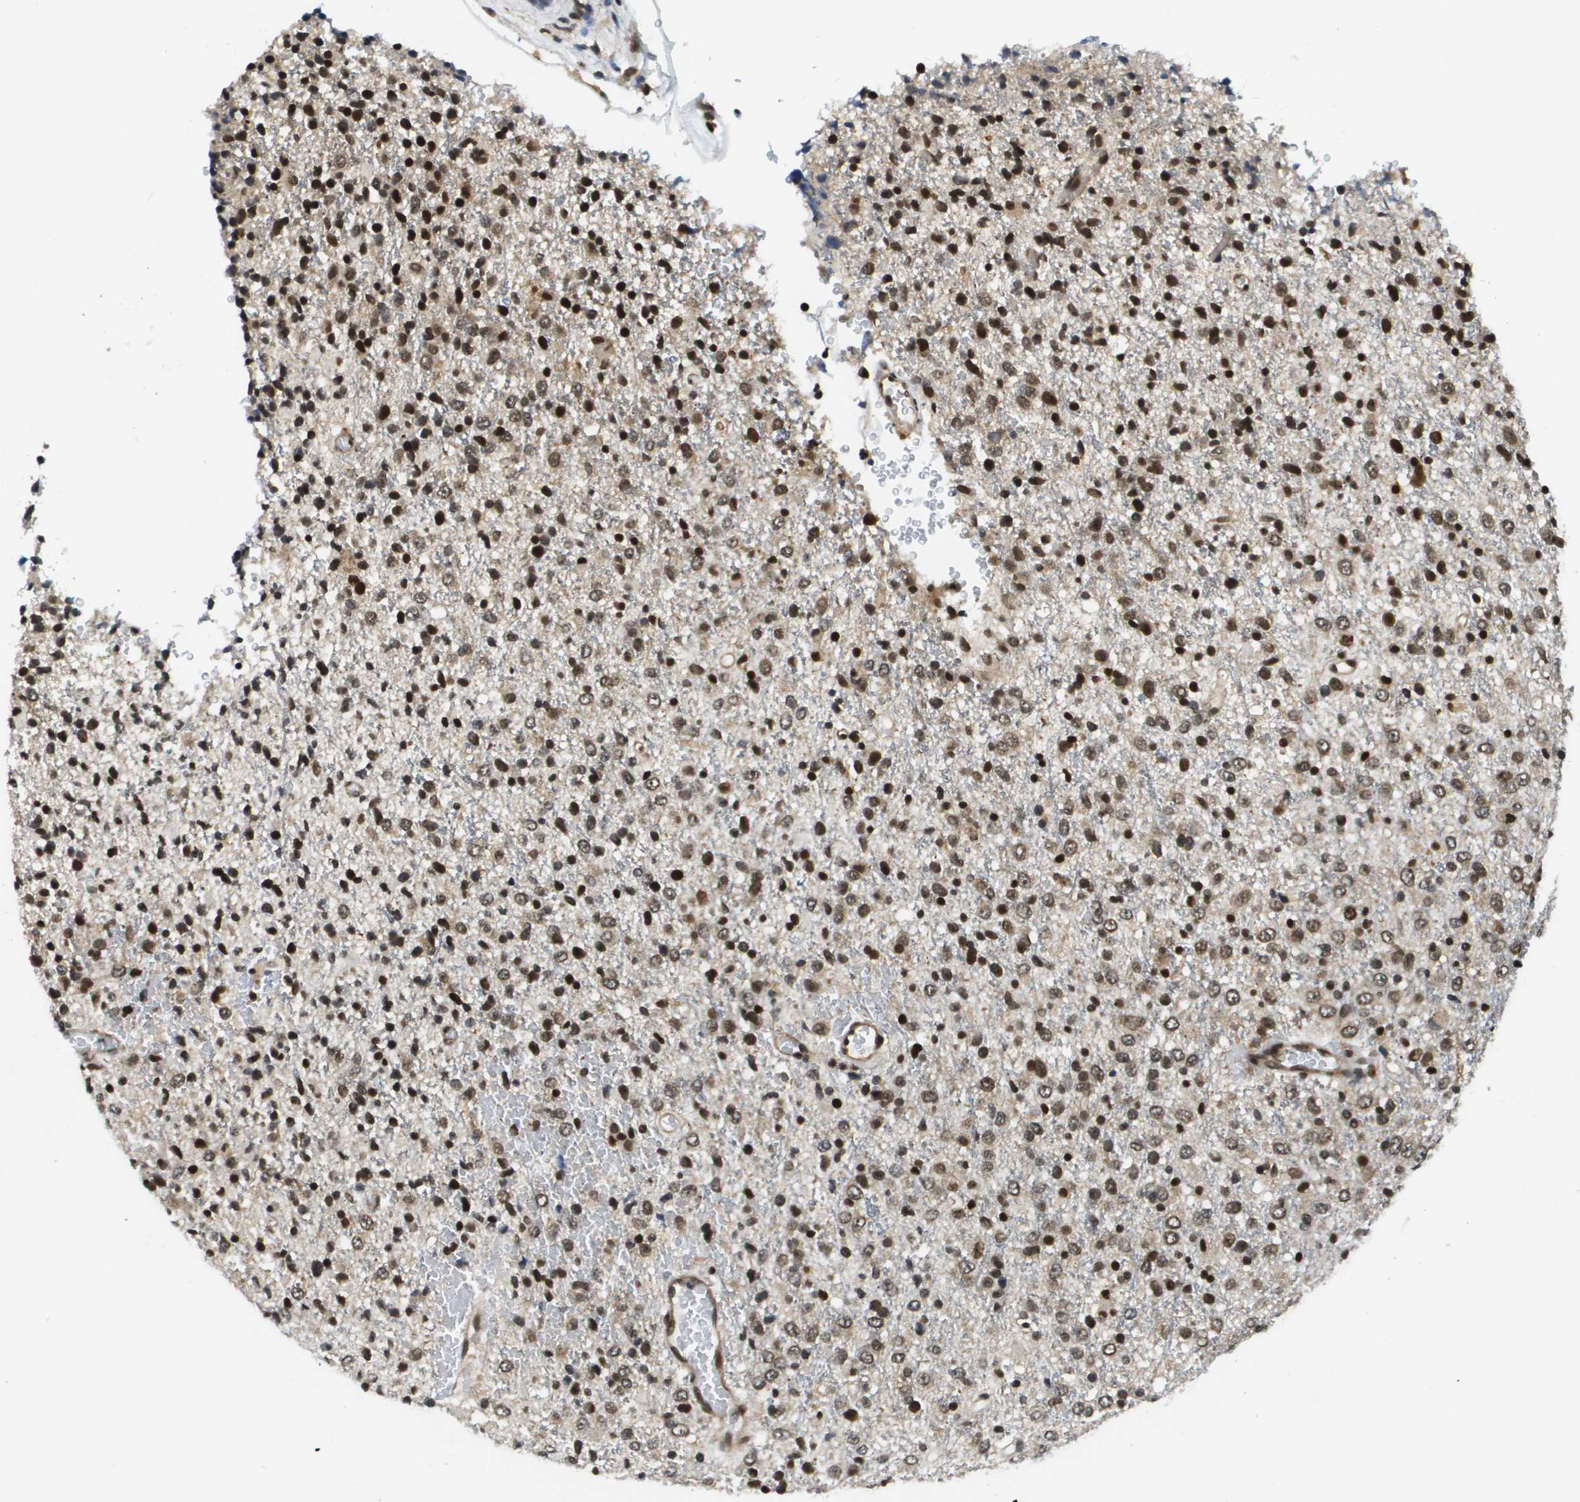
{"staining": {"intensity": "strong", "quantity": ">75%", "location": "nuclear"}, "tissue": "glioma", "cell_type": "Tumor cells", "image_type": "cancer", "snomed": [{"axis": "morphology", "description": "Glioma, malignant, High grade"}, {"axis": "topography", "description": "pancreas cauda"}], "caption": "Protein staining shows strong nuclear positivity in about >75% of tumor cells in glioma.", "gene": "RECQL4", "patient": {"sex": "male", "age": 60}}